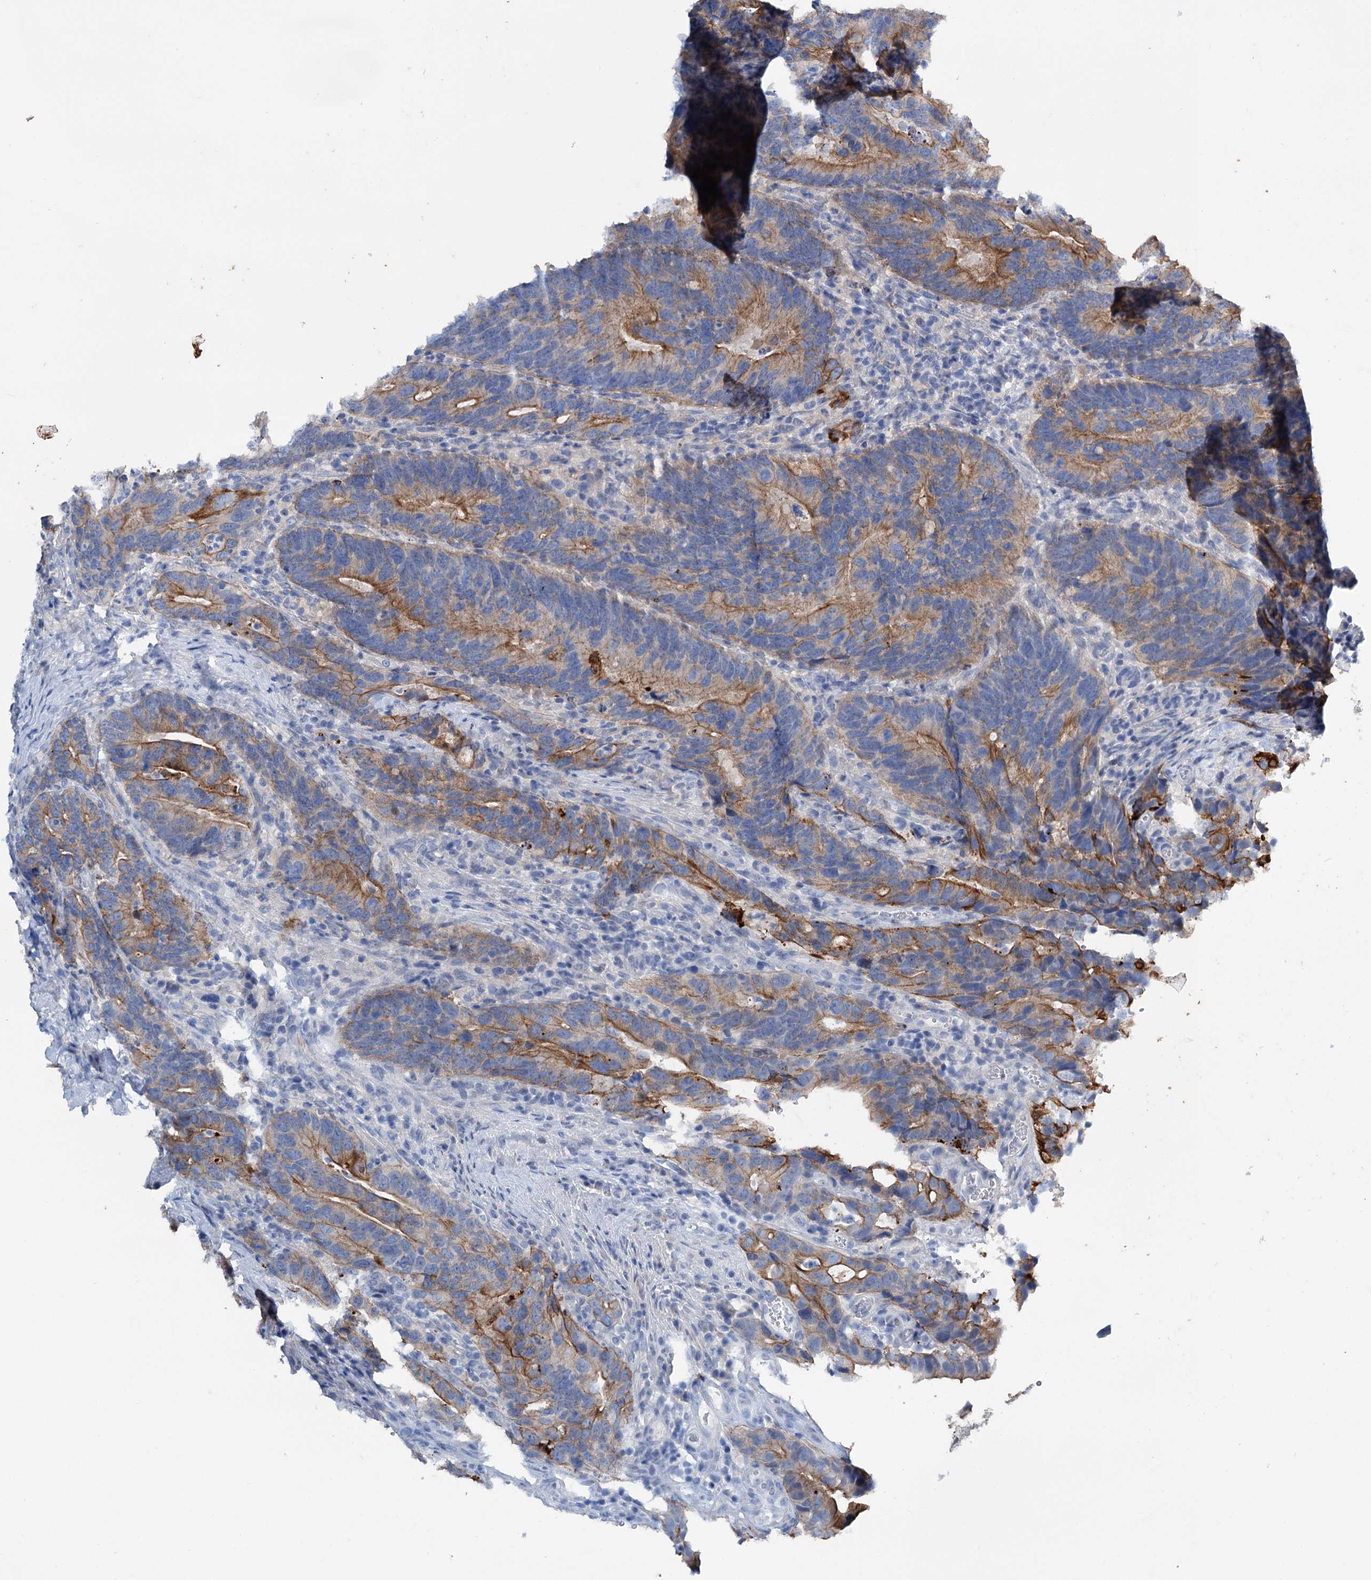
{"staining": {"intensity": "moderate", "quantity": "25%-75%", "location": "cytoplasmic/membranous"}, "tissue": "colorectal cancer", "cell_type": "Tumor cells", "image_type": "cancer", "snomed": [{"axis": "morphology", "description": "Adenocarcinoma, NOS"}, {"axis": "topography", "description": "Colon"}], "caption": "Immunohistochemistry histopathology image of adenocarcinoma (colorectal) stained for a protein (brown), which shows medium levels of moderate cytoplasmic/membranous staining in approximately 25%-75% of tumor cells.", "gene": "FAAP20", "patient": {"sex": "female", "age": 66}}